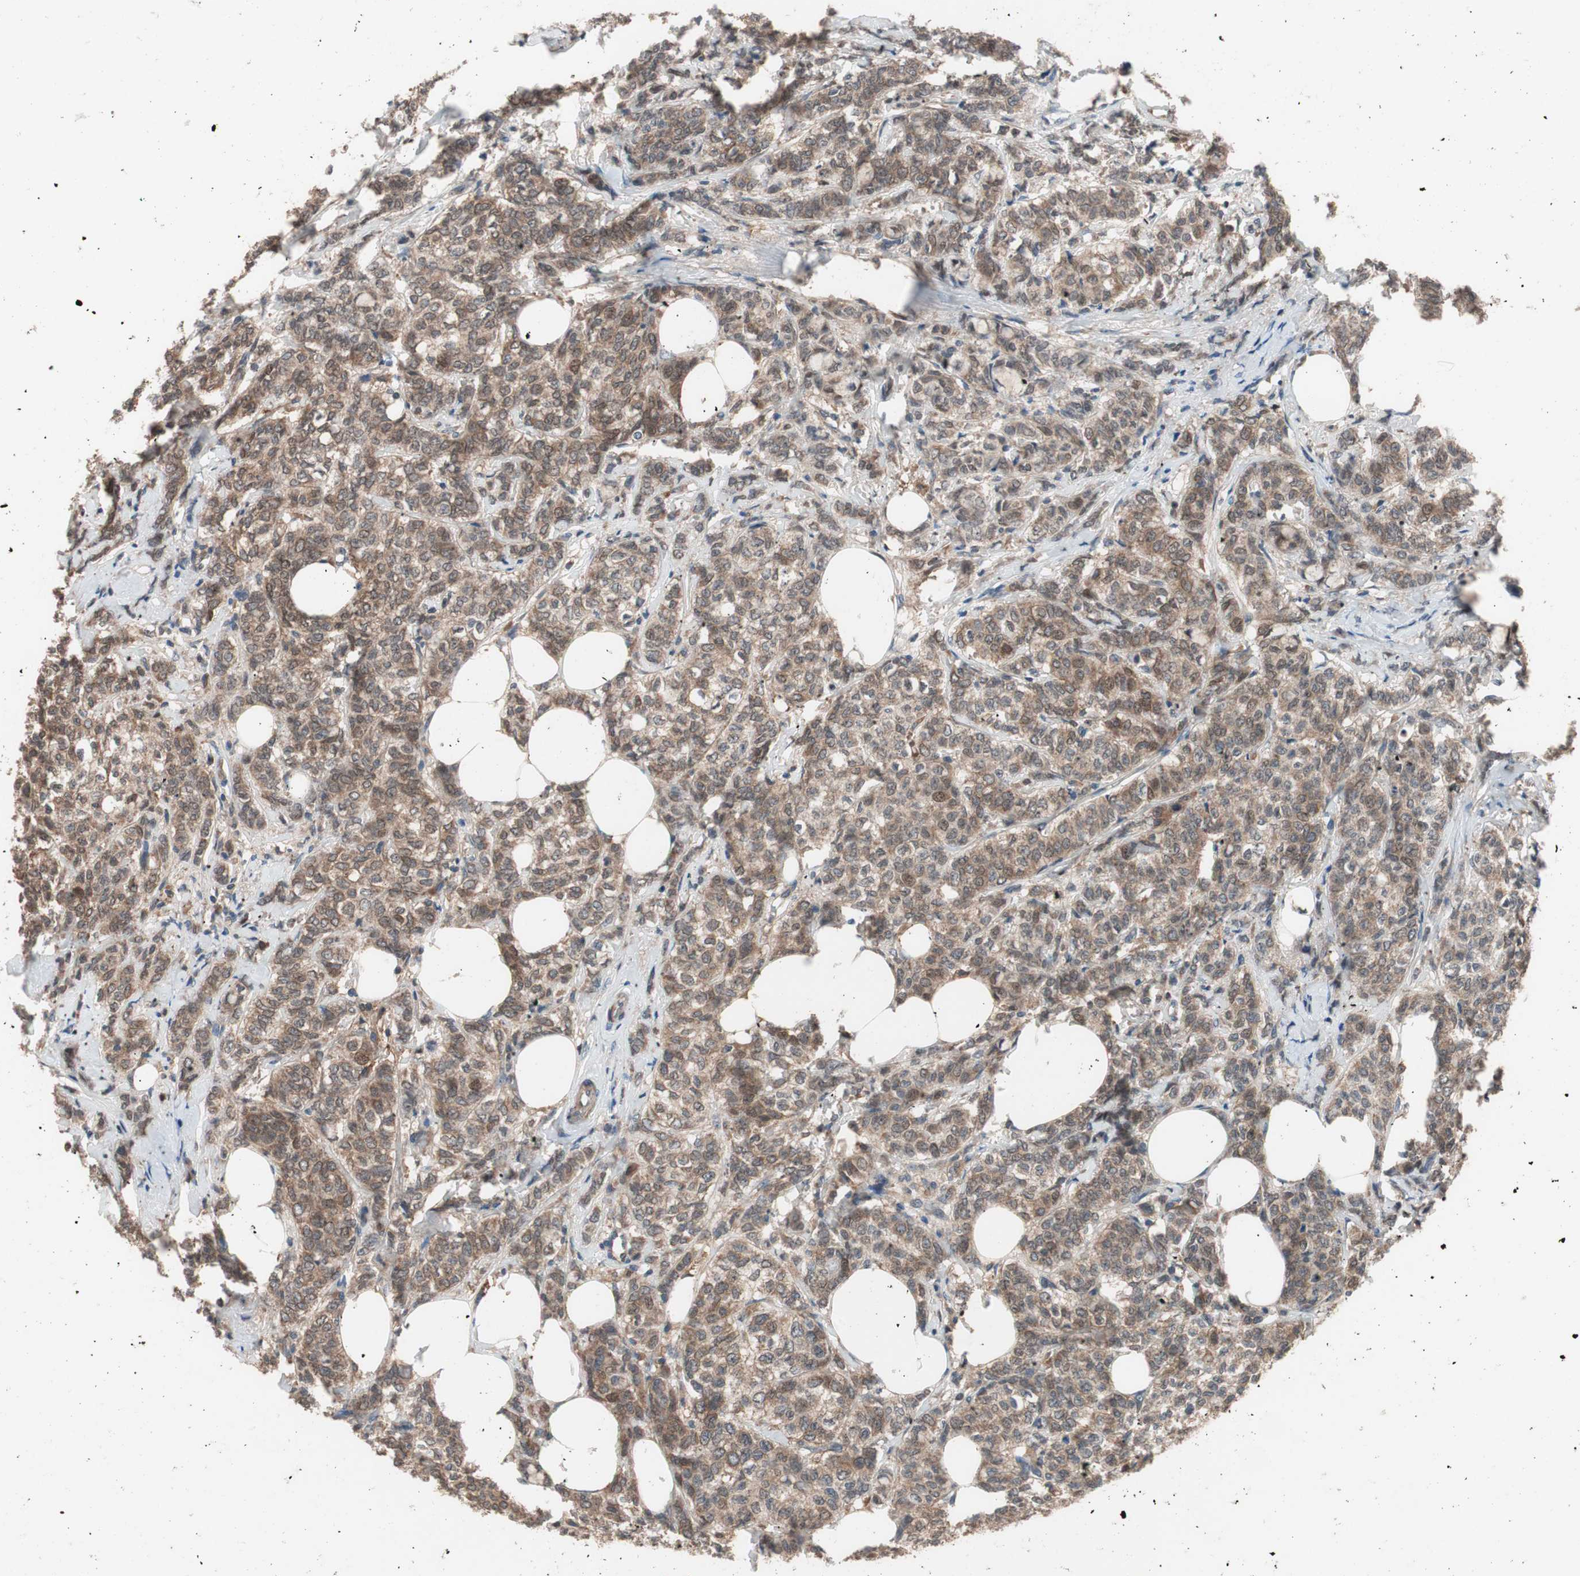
{"staining": {"intensity": "moderate", "quantity": ">75%", "location": "cytoplasmic/membranous"}, "tissue": "breast cancer", "cell_type": "Tumor cells", "image_type": "cancer", "snomed": [{"axis": "morphology", "description": "Lobular carcinoma"}, {"axis": "topography", "description": "Breast"}], "caption": "The micrograph exhibits immunohistochemical staining of breast cancer. There is moderate cytoplasmic/membranous staining is present in approximately >75% of tumor cells.", "gene": "HMBS", "patient": {"sex": "female", "age": 60}}